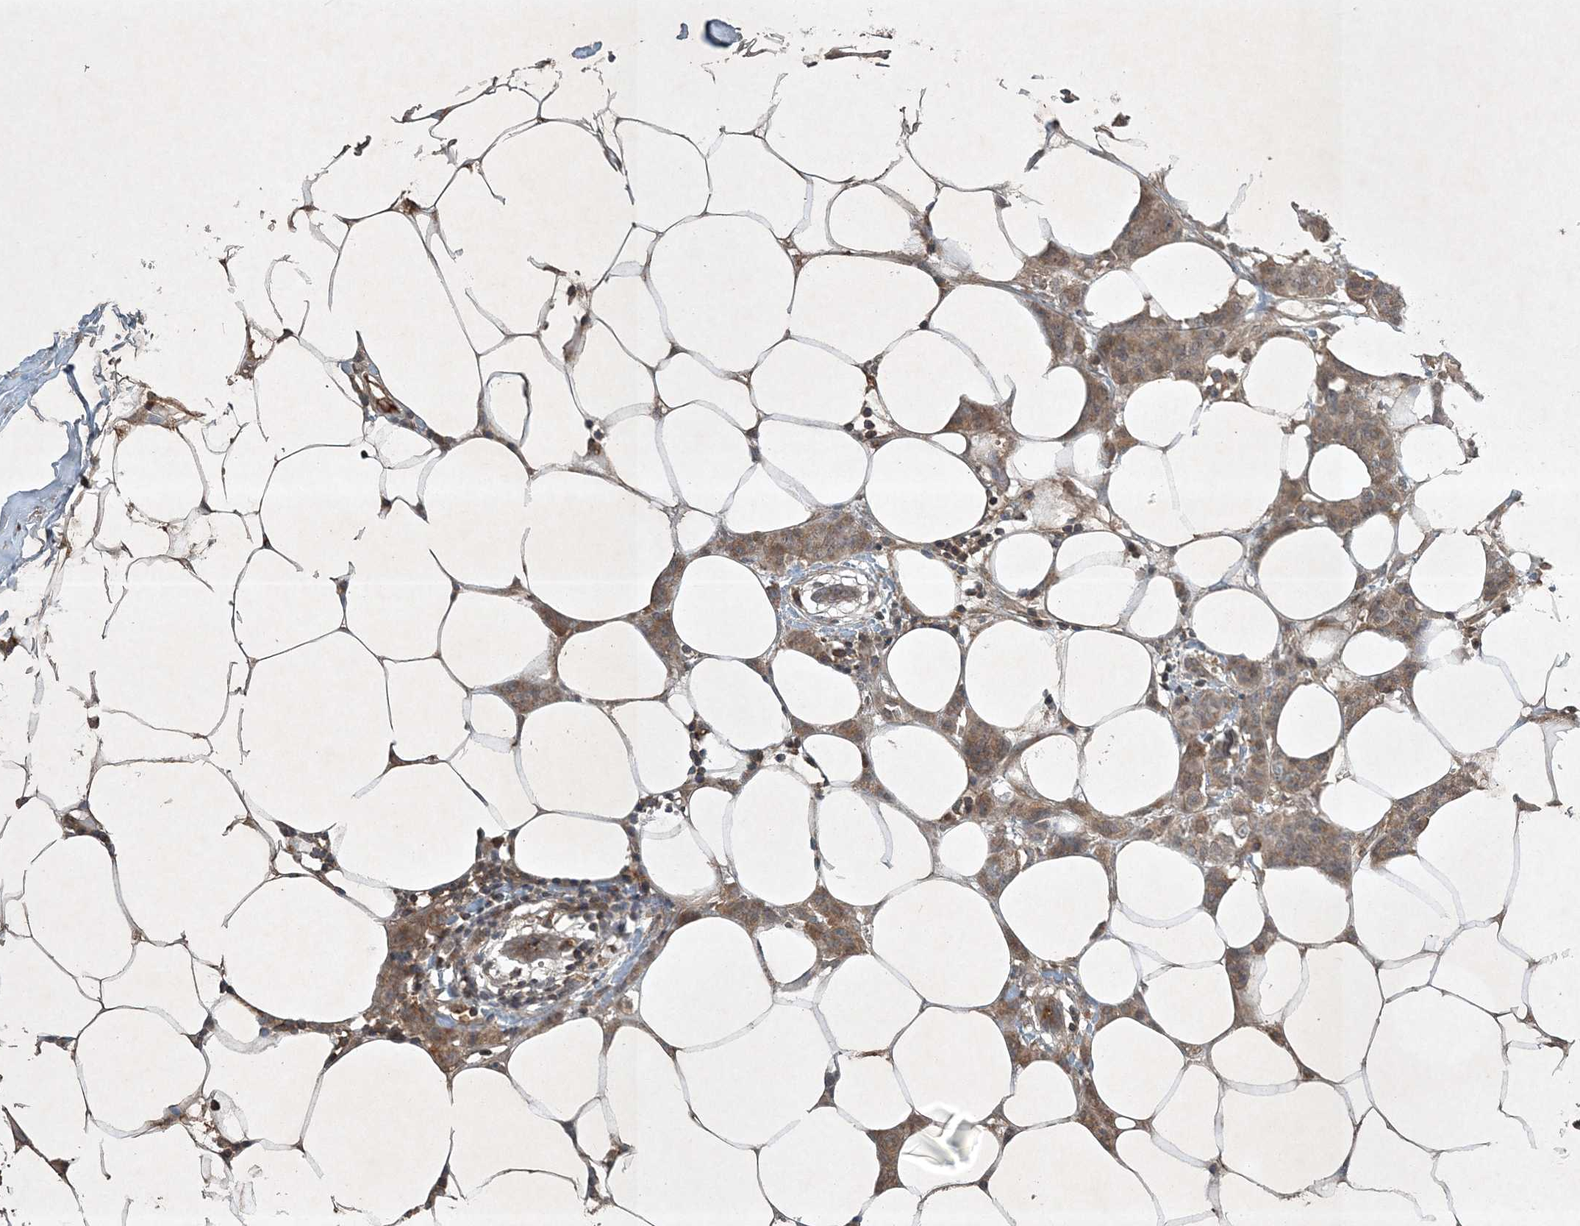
{"staining": {"intensity": "weak", "quantity": ">75%", "location": "cytoplasmic/membranous"}, "tissue": "breast cancer", "cell_type": "Tumor cells", "image_type": "cancer", "snomed": [{"axis": "morphology", "description": "Normal tissue, NOS"}, {"axis": "morphology", "description": "Duct carcinoma"}, {"axis": "topography", "description": "Breast"}], "caption": "Tumor cells exhibit weak cytoplasmic/membranous positivity in about >75% of cells in breast cancer. (DAB IHC with brightfield microscopy, high magnification).", "gene": "TNFAIP6", "patient": {"sex": "female", "age": 40}}